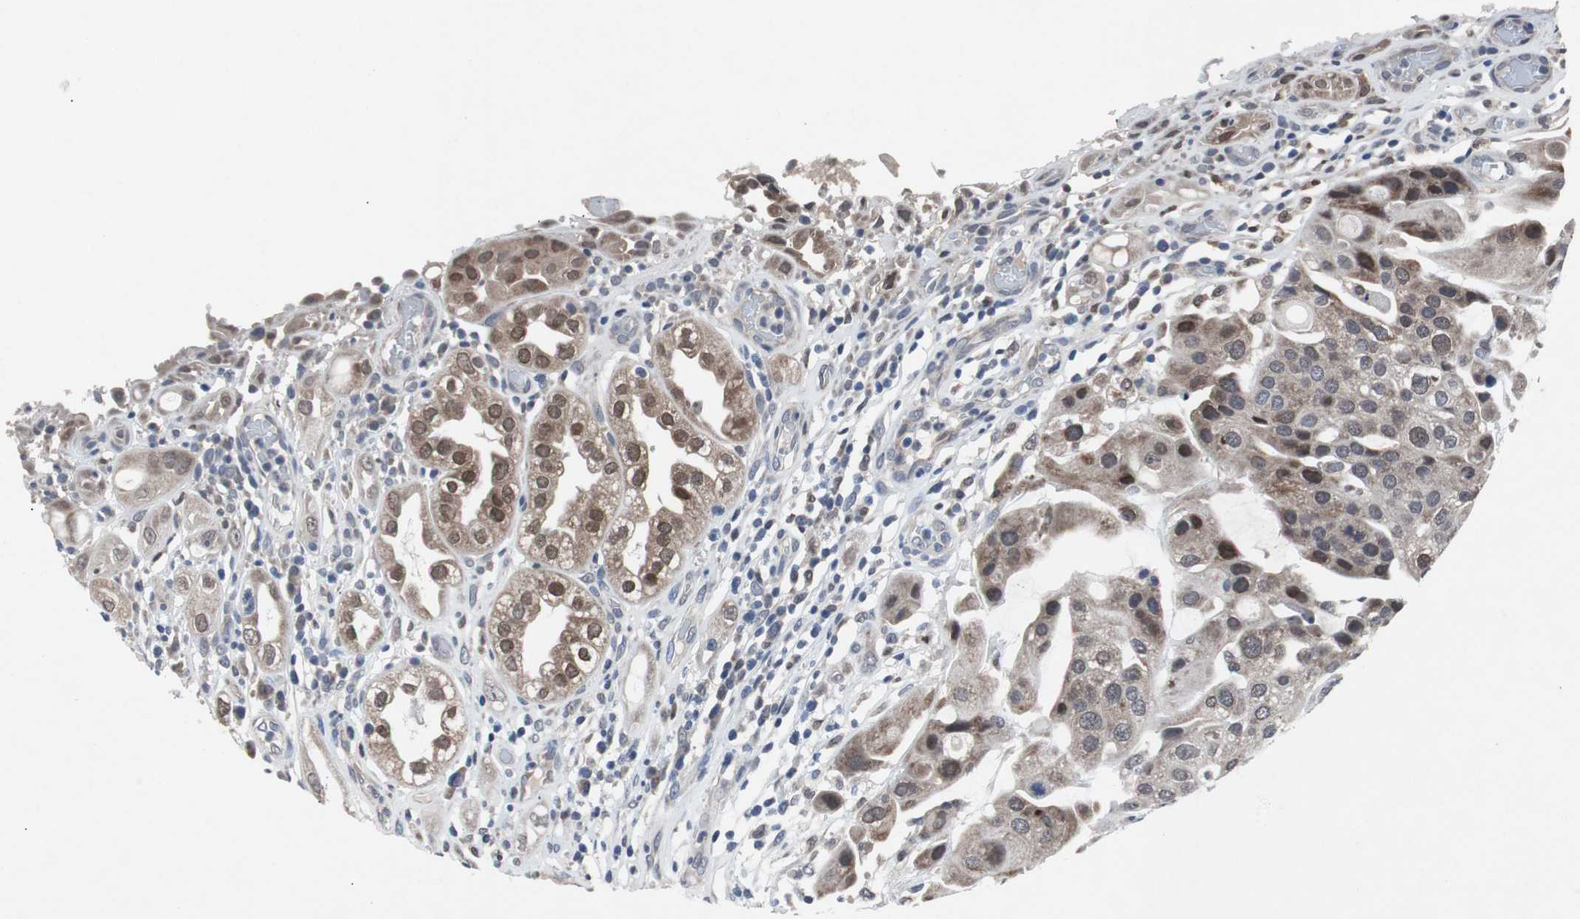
{"staining": {"intensity": "moderate", "quantity": "<25%", "location": "cytoplasmic/membranous,nuclear"}, "tissue": "urothelial cancer", "cell_type": "Tumor cells", "image_type": "cancer", "snomed": [{"axis": "morphology", "description": "Urothelial carcinoma, High grade"}, {"axis": "topography", "description": "Urinary bladder"}], "caption": "Moderate cytoplasmic/membranous and nuclear staining is present in approximately <25% of tumor cells in urothelial cancer. (IHC, brightfield microscopy, high magnification).", "gene": "RBM47", "patient": {"sex": "female", "age": 64}}